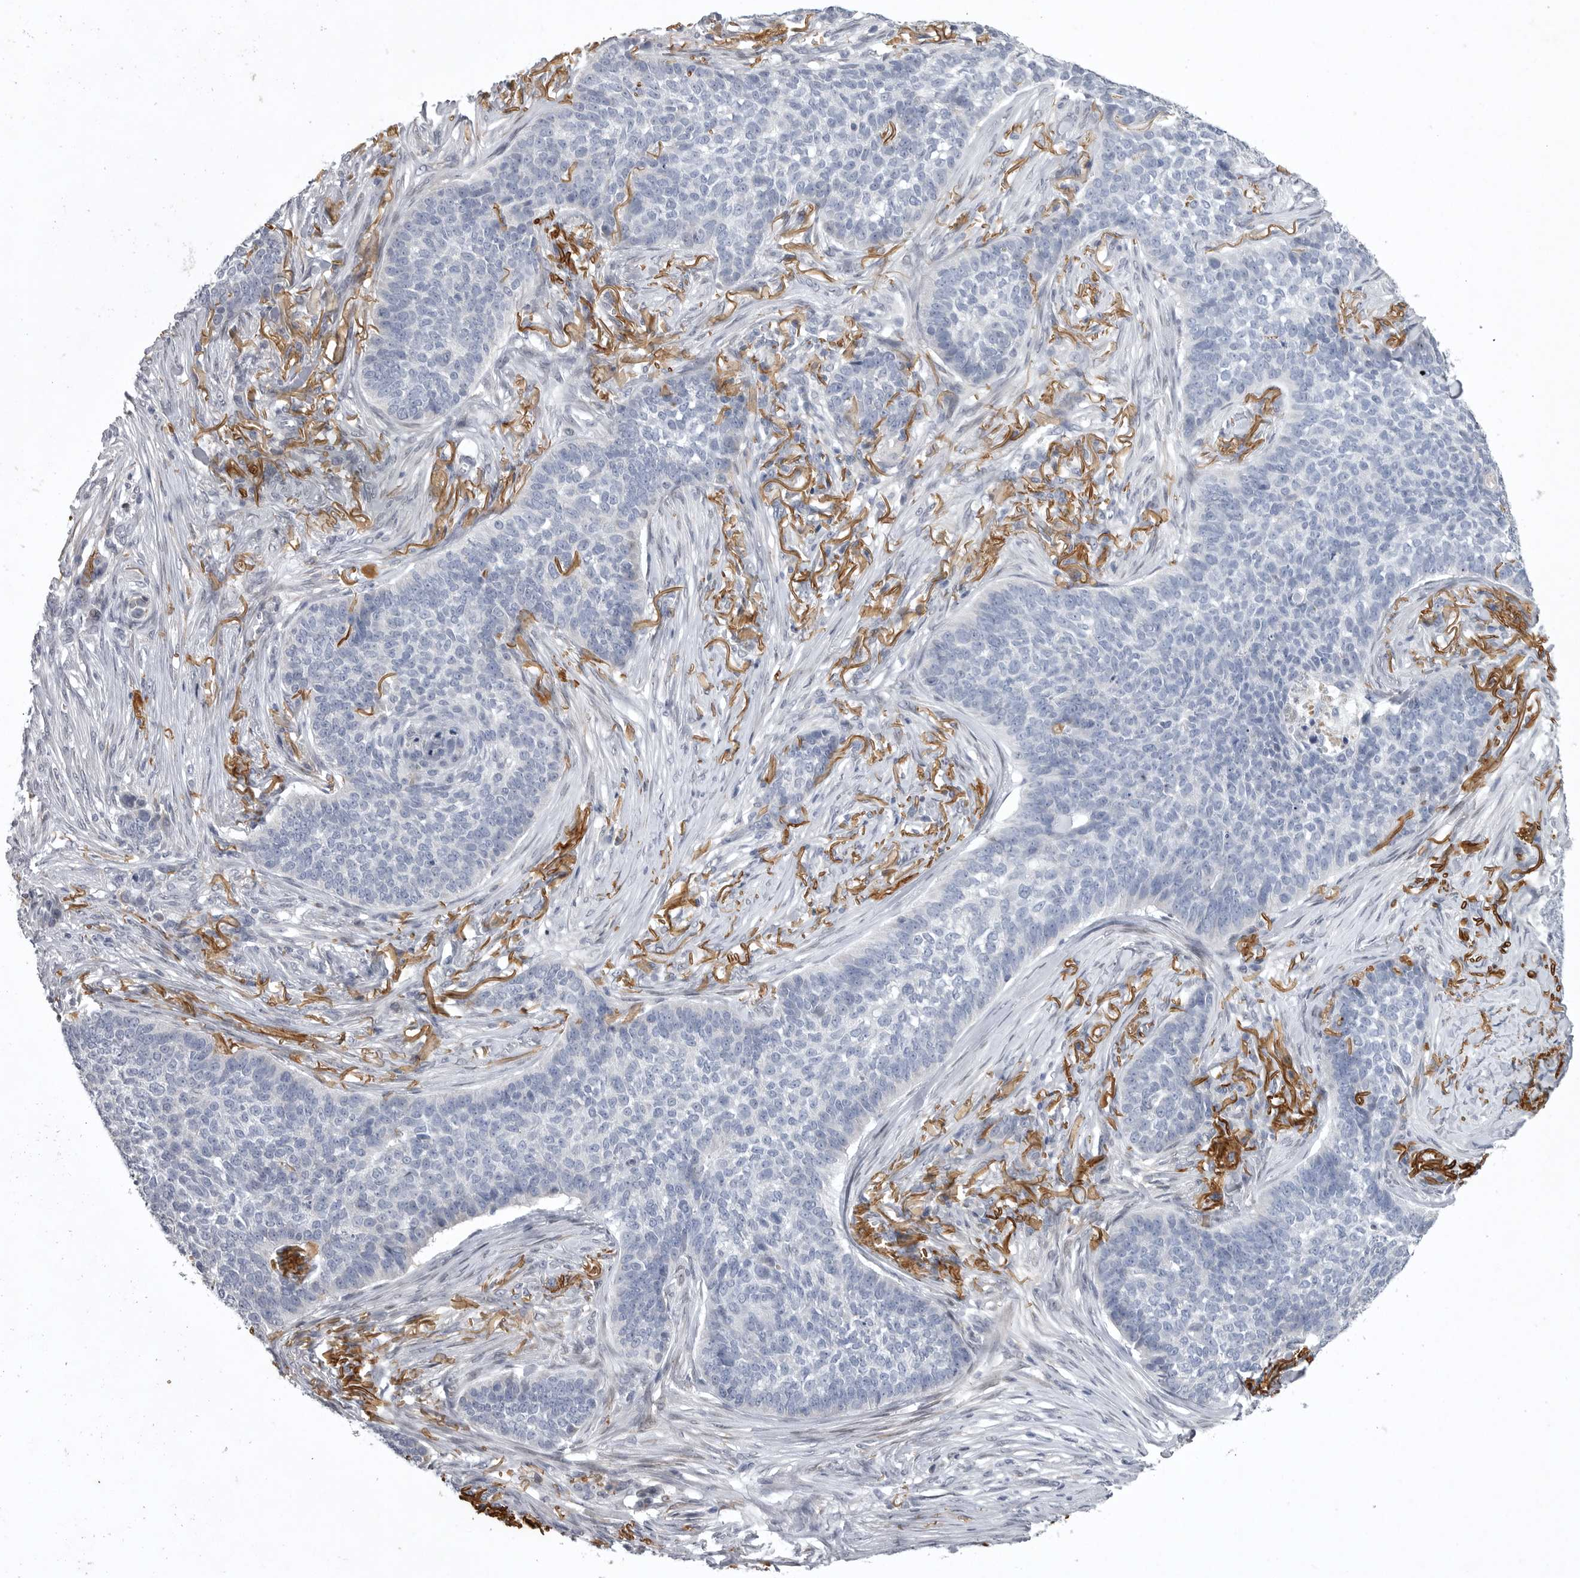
{"staining": {"intensity": "negative", "quantity": "none", "location": "none"}, "tissue": "skin cancer", "cell_type": "Tumor cells", "image_type": "cancer", "snomed": [{"axis": "morphology", "description": "Basal cell carcinoma"}, {"axis": "topography", "description": "Skin"}], "caption": "IHC of basal cell carcinoma (skin) shows no staining in tumor cells.", "gene": "CRP", "patient": {"sex": "male", "age": 85}}